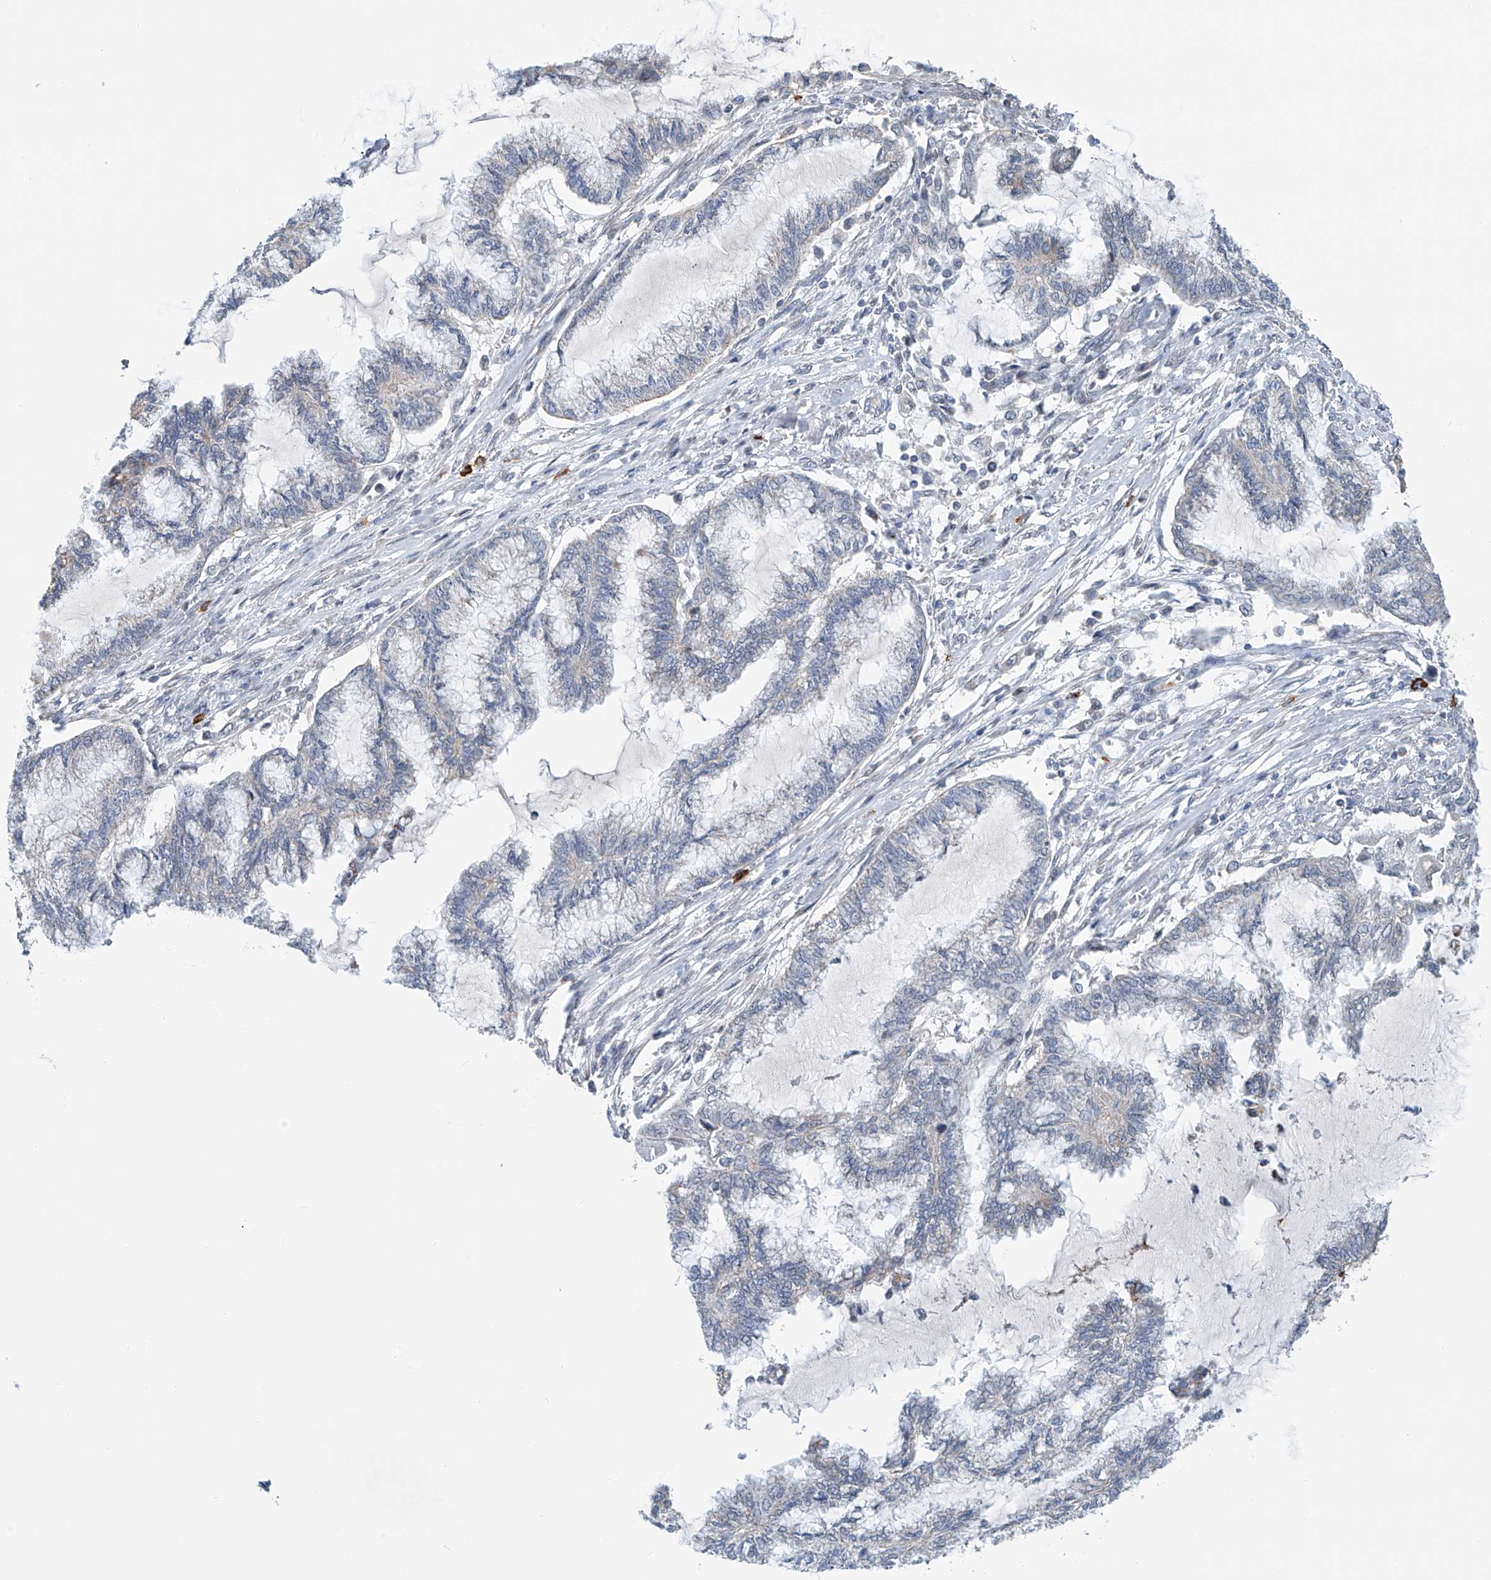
{"staining": {"intensity": "negative", "quantity": "none", "location": "none"}, "tissue": "endometrial cancer", "cell_type": "Tumor cells", "image_type": "cancer", "snomed": [{"axis": "morphology", "description": "Adenocarcinoma, NOS"}, {"axis": "topography", "description": "Endometrium"}], "caption": "Adenocarcinoma (endometrial) was stained to show a protein in brown. There is no significant staining in tumor cells. The staining was performed using DAB (3,3'-diaminobenzidine) to visualize the protein expression in brown, while the nuclei were stained in blue with hematoxylin (Magnification: 20x).", "gene": "KLF15", "patient": {"sex": "female", "age": 86}}